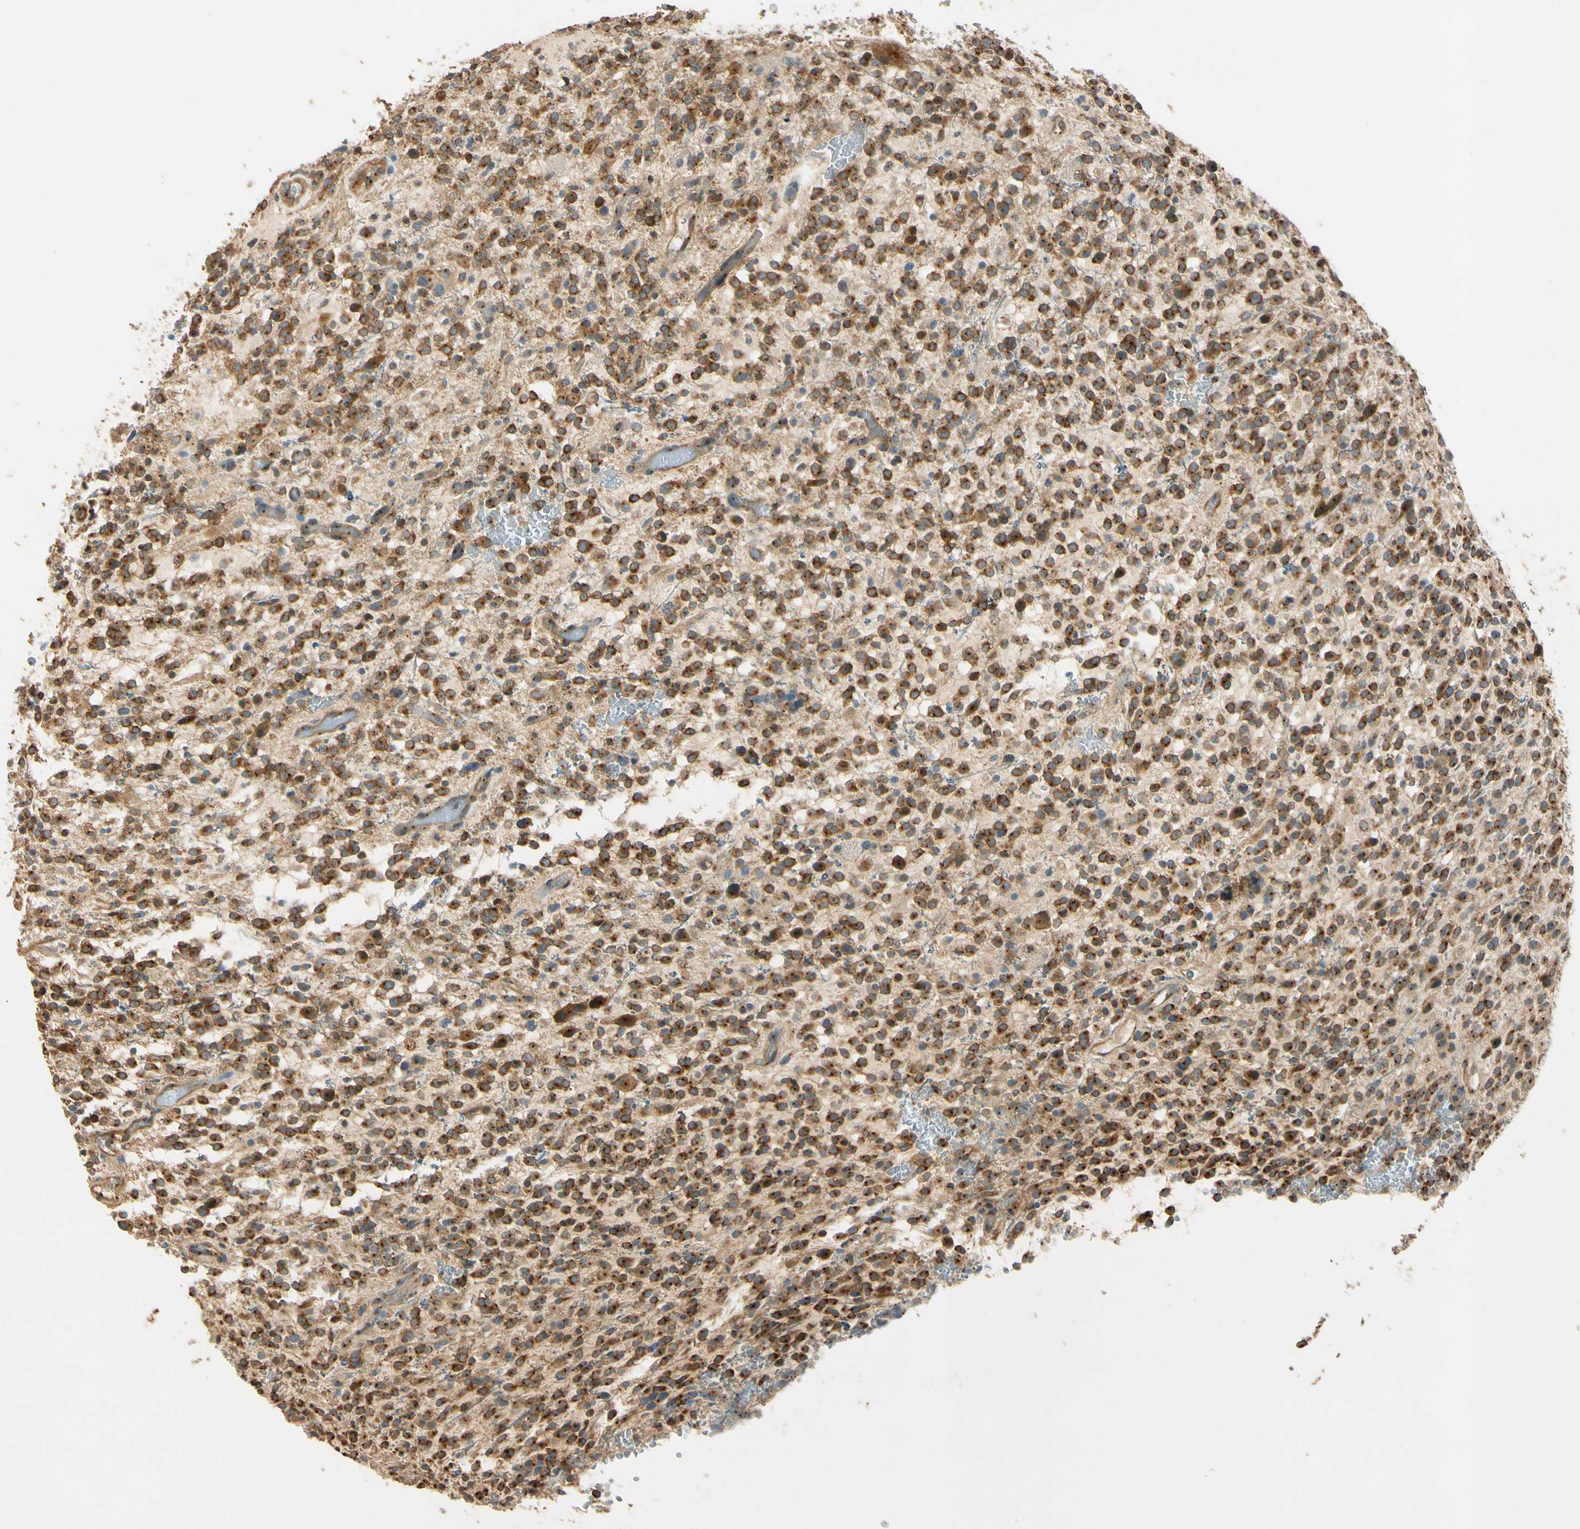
{"staining": {"intensity": "strong", "quantity": ">75%", "location": "cytoplasmic/membranous"}, "tissue": "glioma", "cell_type": "Tumor cells", "image_type": "cancer", "snomed": [{"axis": "morphology", "description": "Glioma, malignant, High grade"}, {"axis": "topography", "description": "Brain"}], "caption": "The photomicrograph demonstrates staining of high-grade glioma (malignant), revealing strong cytoplasmic/membranous protein positivity (brown color) within tumor cells. (brown staining indicates protein expression, while blue staining denotes nuclei).", "gene": "AKAP9", "patient": {"sex": "male", "age": 48}}